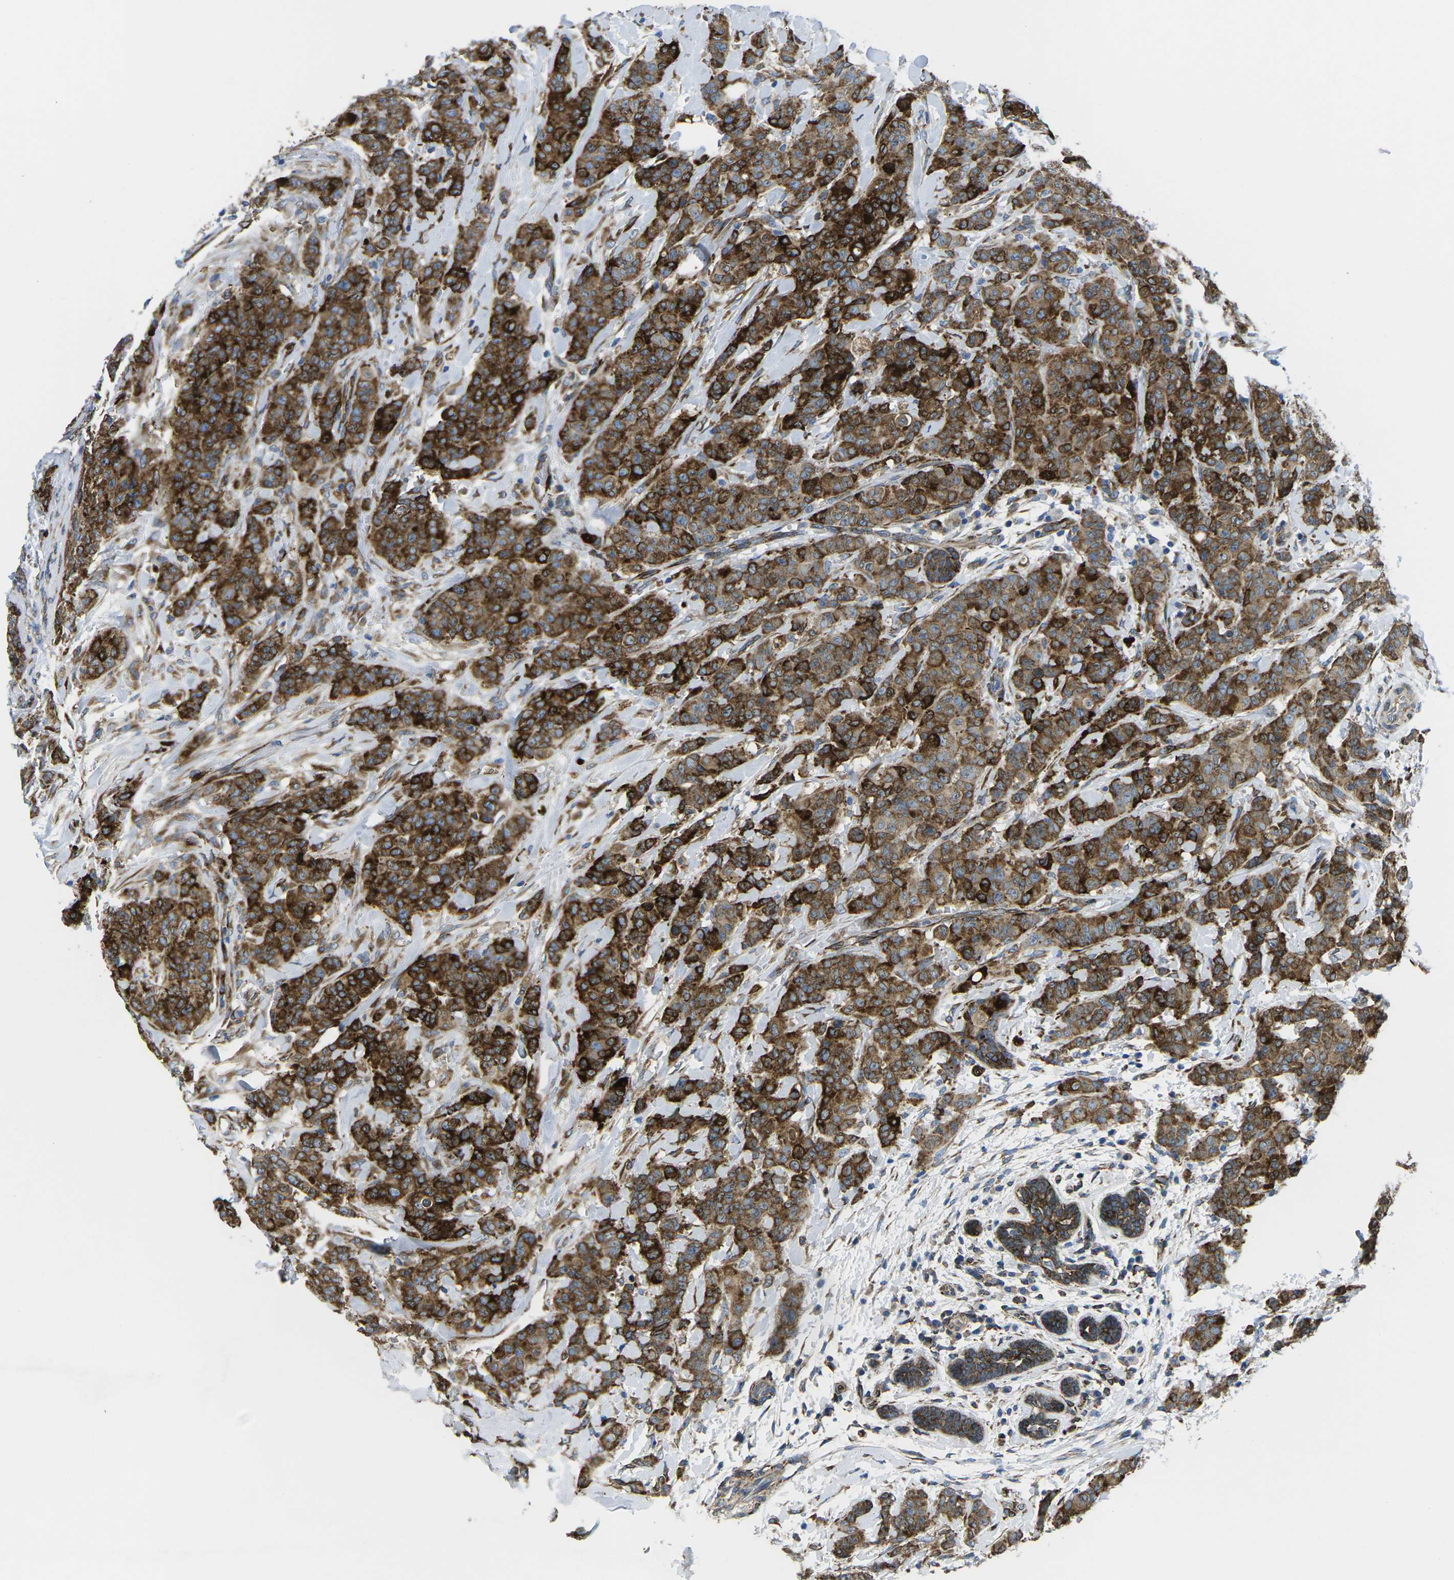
{"staining": {"intensity": "strong", "quantity": ">75%", "location": "cytoplasmic/membranous"}, "tissue": "breast cancer", "cell_type": "Tumor cells", "image_type": "cancer", "snomed": [{"axis": "morphology", "description": "Normal tissue, NOS"}, {"axis": "morphology", "description": "Duct carcinoma"}, {"axis": "topography", "description": "Breast"}], "caption": "The immunohistochemical stain shows strong cytoplasmic/membranous expression in tumor cells of breast cancer tissue.", "gene": "PDZD8", "patient": {"sex": "female", "age": 40}}